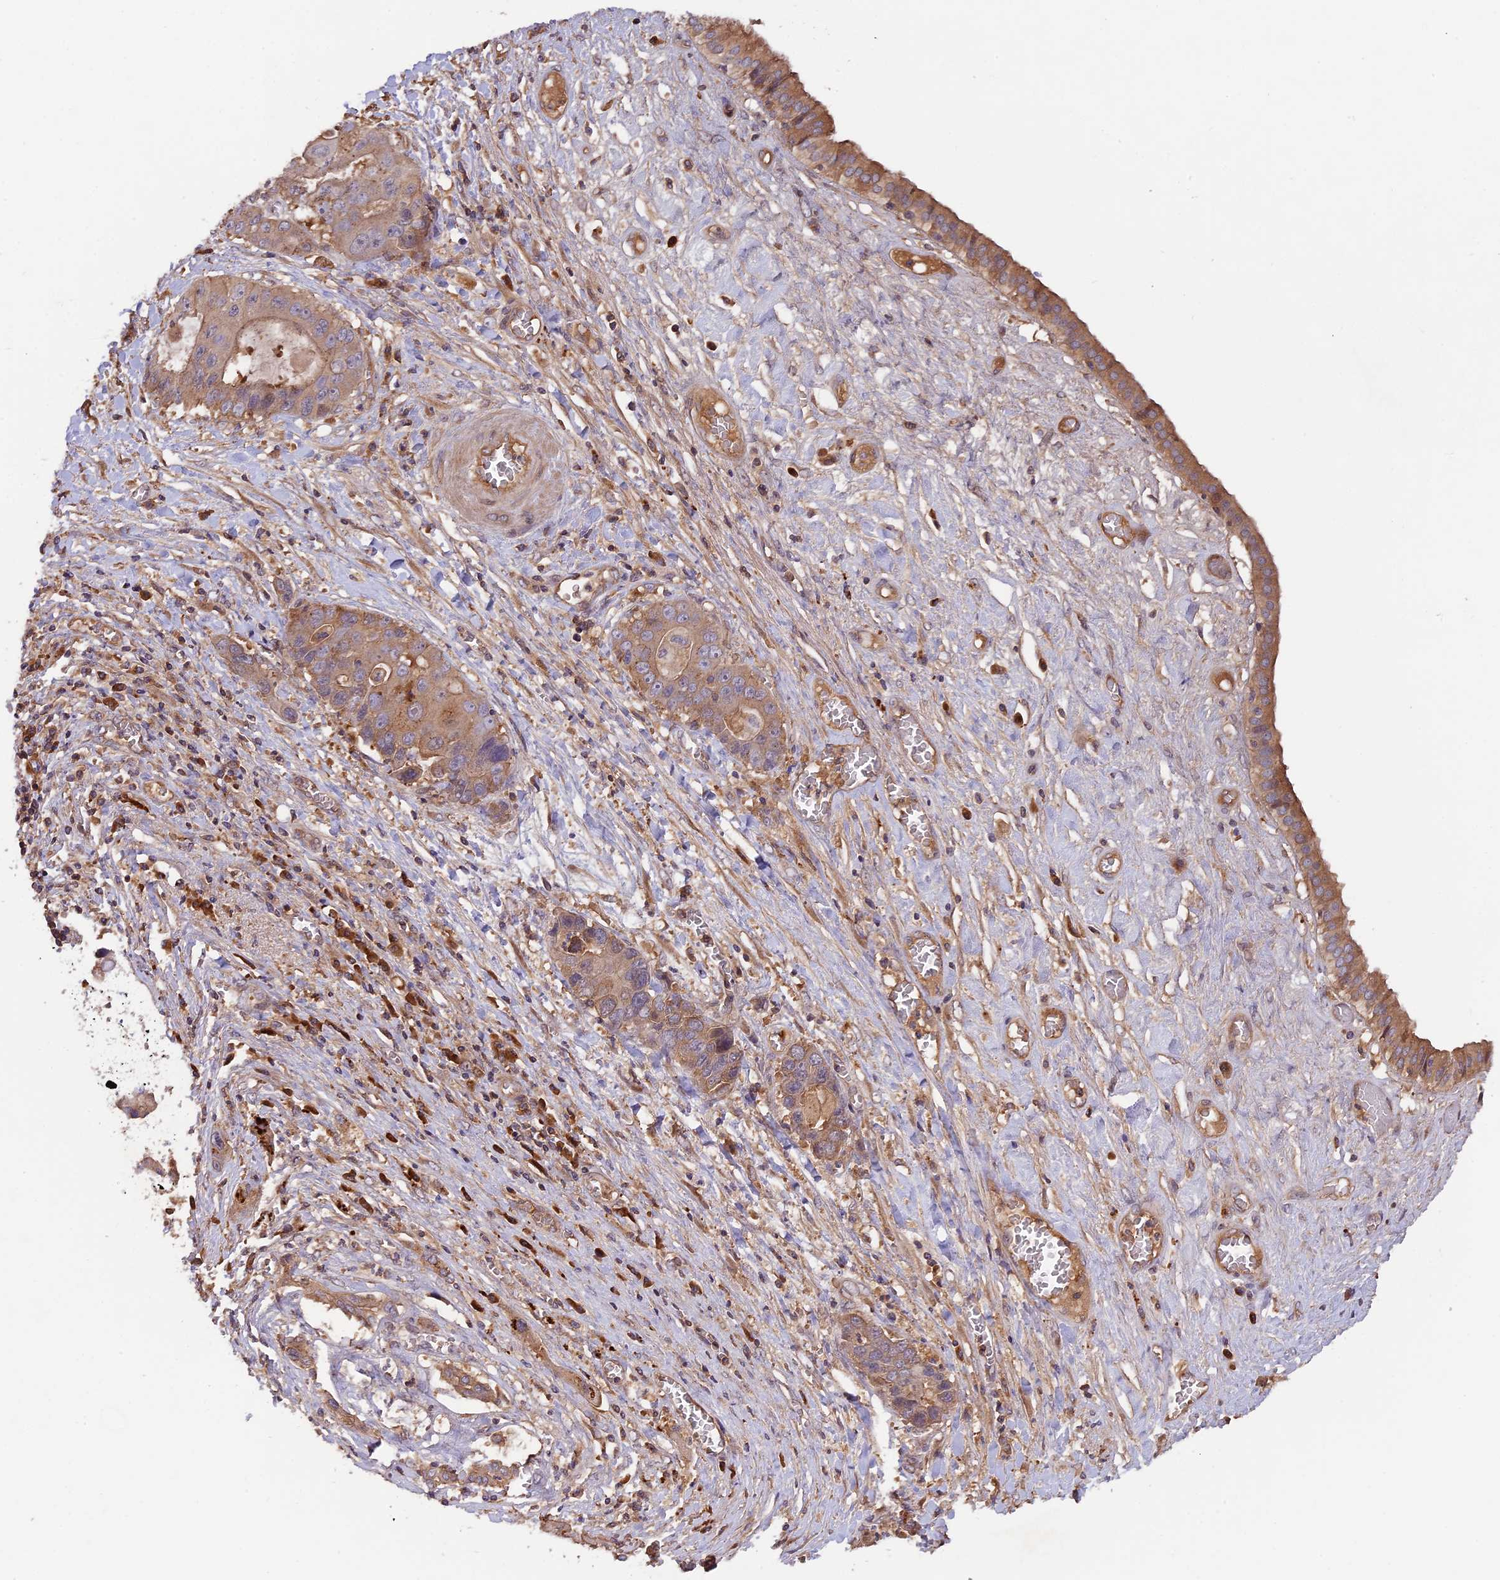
{"staining": {"intensity": "moderate", "quantity": ">75%", "location": "cytoplasmic/membranous"}, "tissue": "liver cancer", "cell_type": "Tumor cells", "image_type": "cancer", "snomed": [{"axis": "morphology", "description": "Cholangiocarcinoma"}, {"axis": "topography", "description": "Liver"}], "caption": "Protein expression analysis of liver cancer reveals moderate cytoplasmic/membranous staining in approximately >75% of tumor cells.", "gene": "SETD6", "patient": {"sex": "male", "age": 67}}